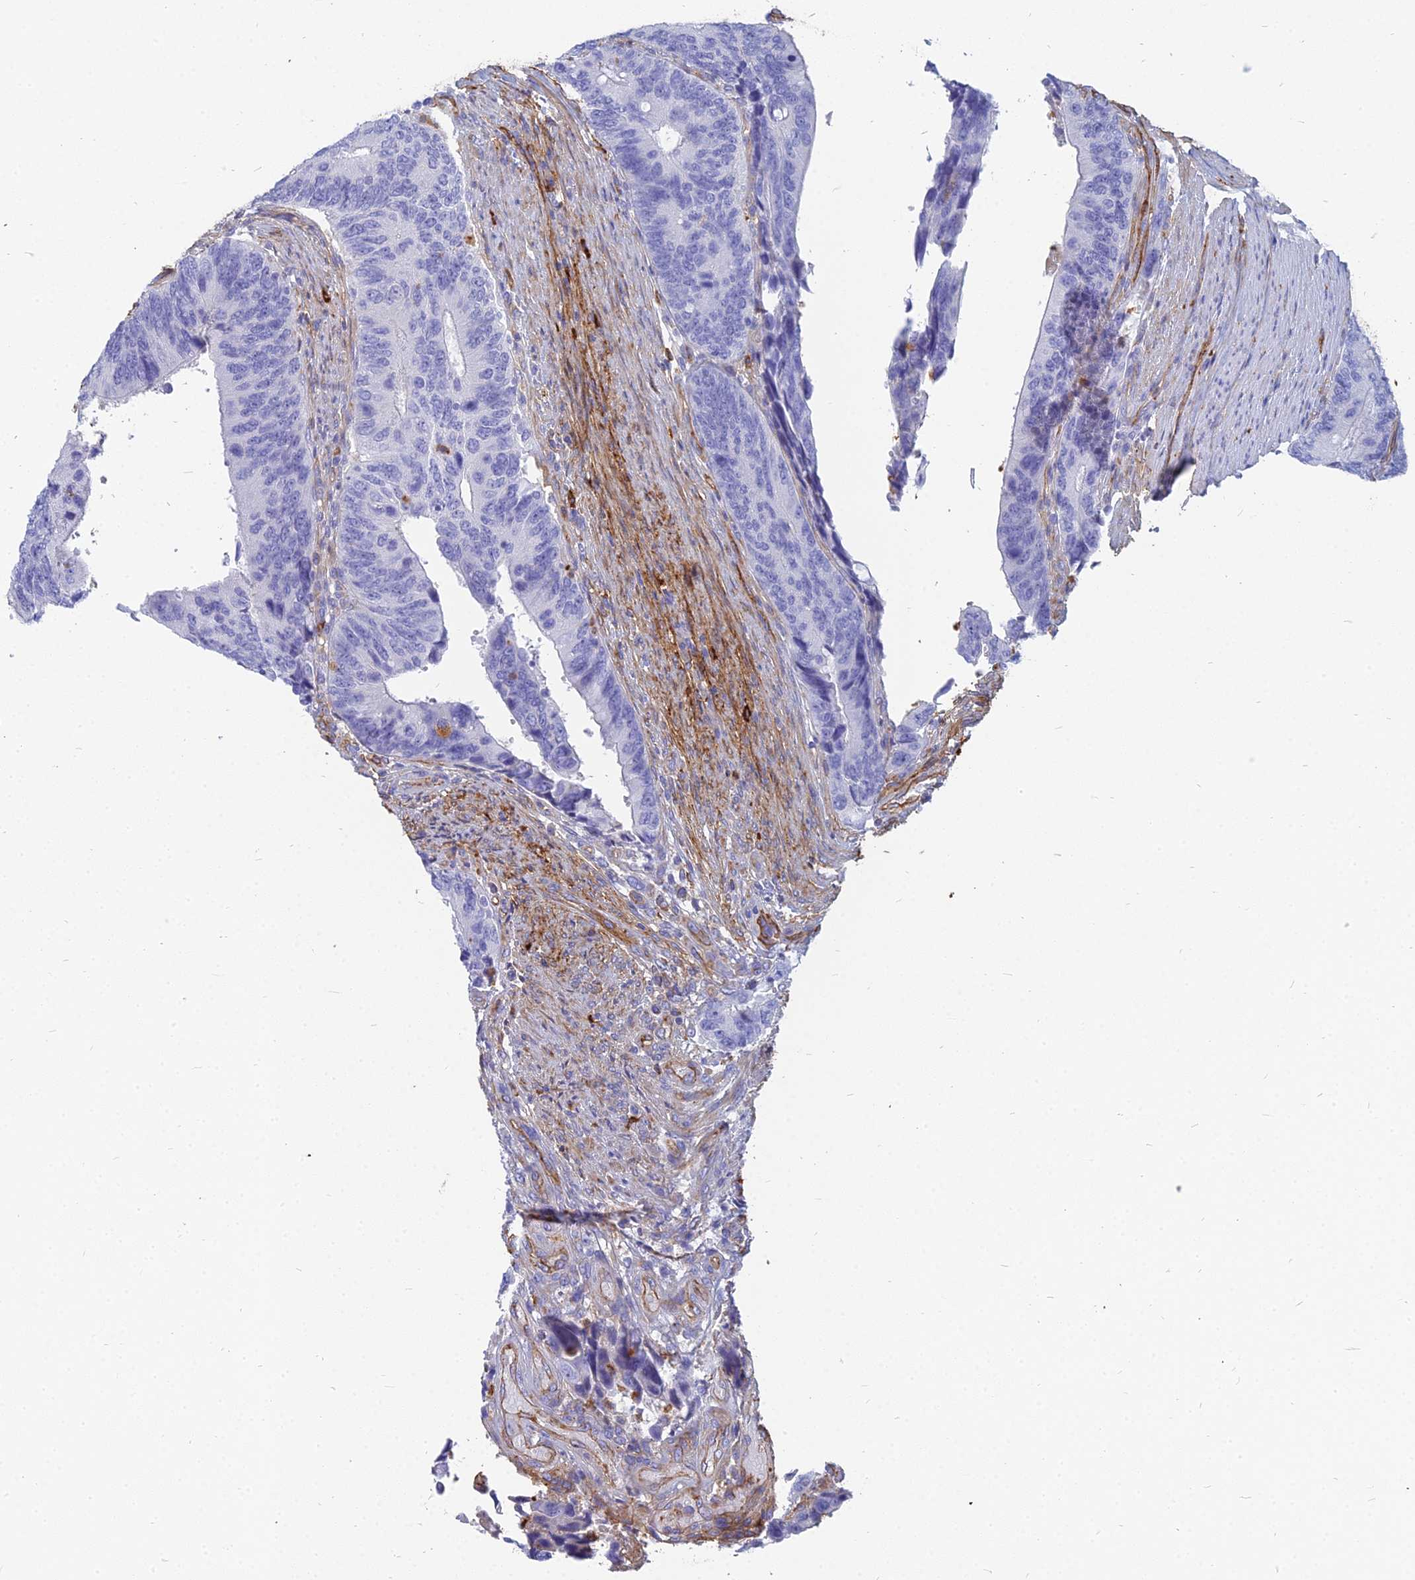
{"staining": {"intensity": "negative", "quantity": "none", "location": "none"}, "tissue": "colorectal cancer", "cell_type": "Tumor cells", "image_type": "cancer", "snomed": [{"axis": "morphology", "description": "Adenocarcinoma, NOS"}, {"axis": "topography", "description": "Colon"}], "caption": "Colorectal adenocarcinoma stained for a protein using immunohistochemistry displays no expression tumor cells.", "gene": "VAT1", "patient": {"sex": "male", "age": 87}}